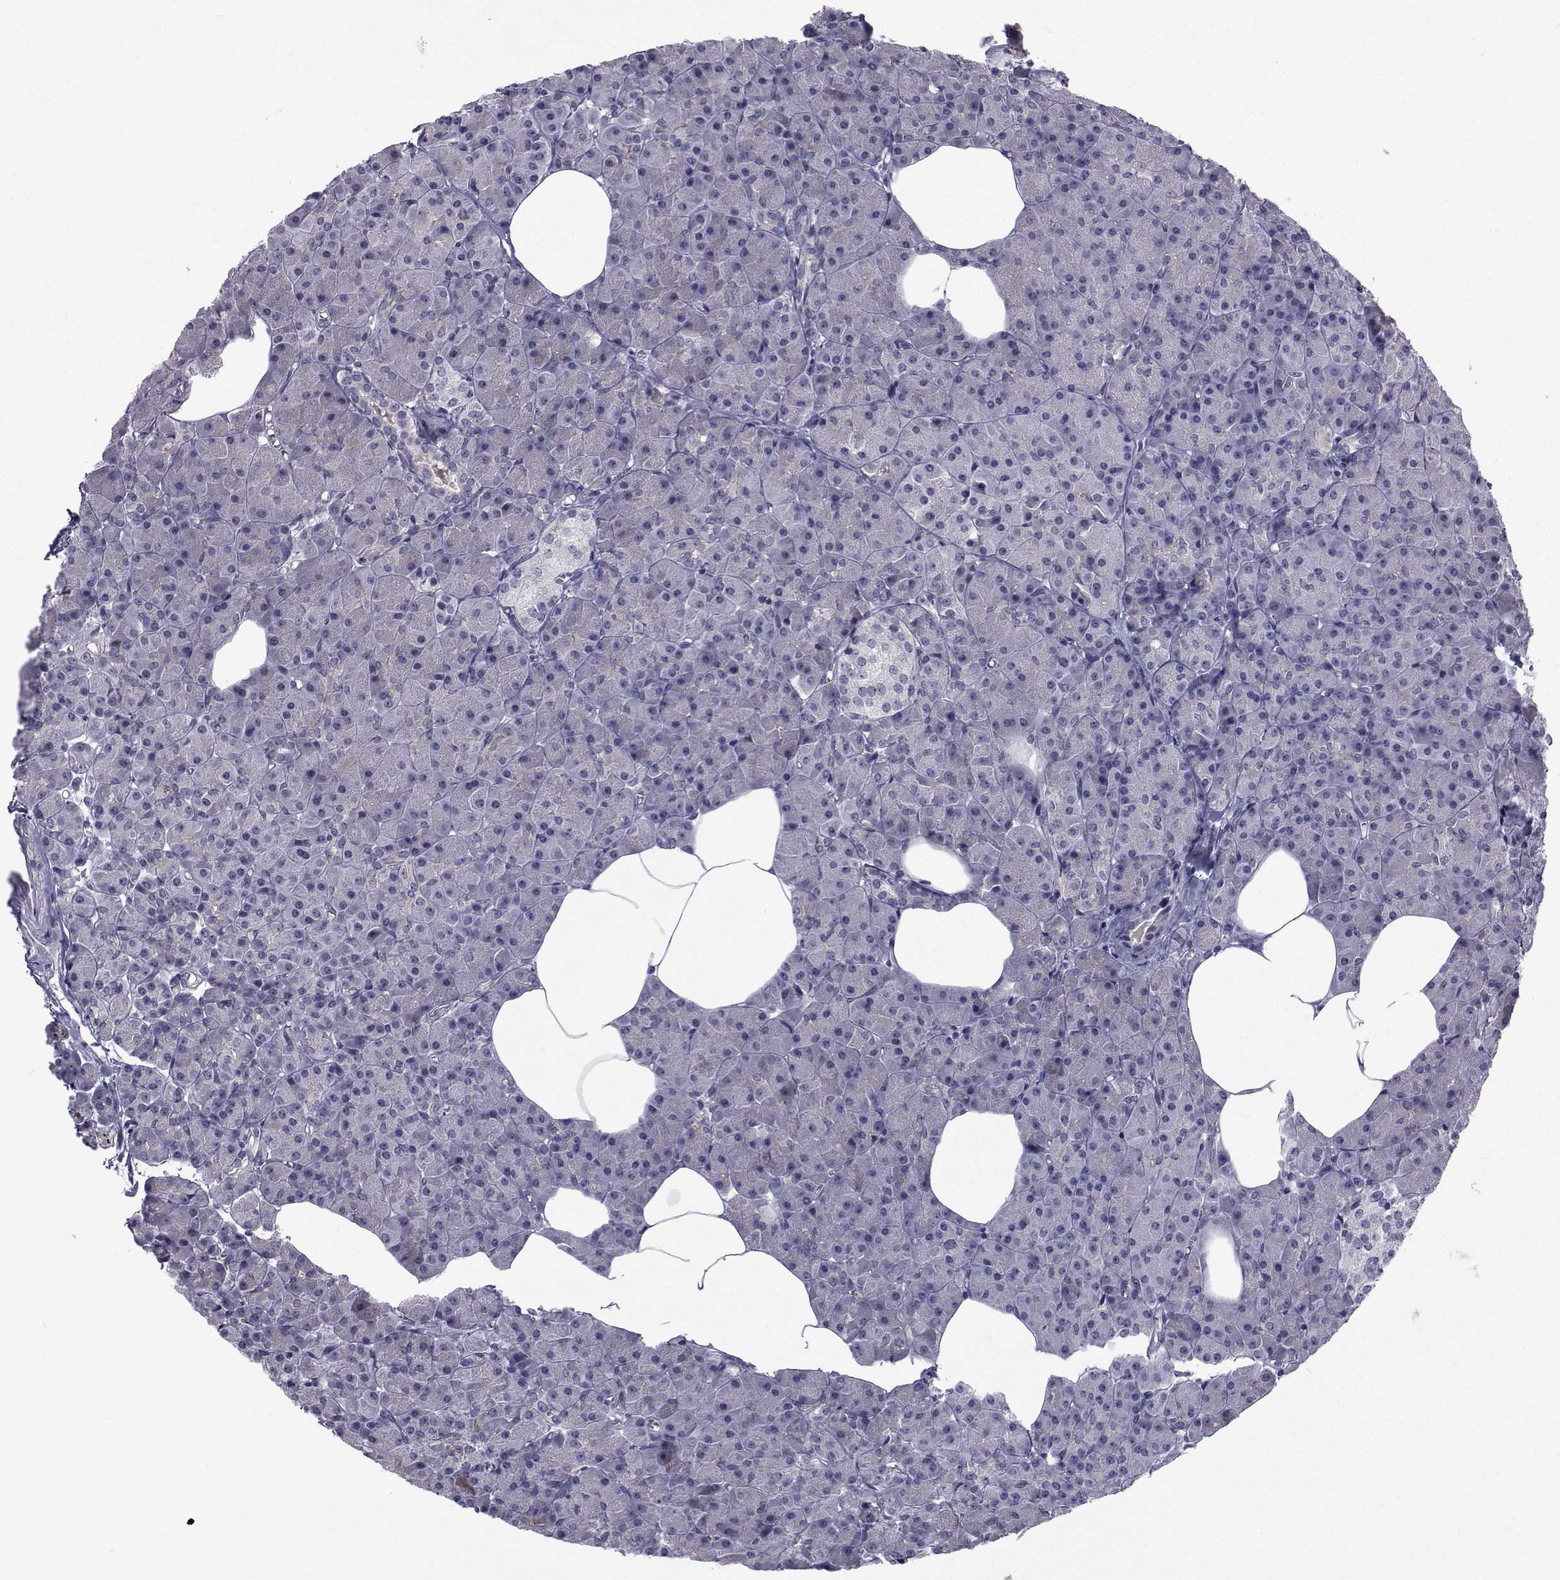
{"staining": {"intensity": "negative", "quantity": "none", "location": "none"}, "tissue": "pancreas", "cell_type": "Exocrine glandular cells", "image_type": "normal", "snomed": [{"axis": "morphology", "description": "Normal tissue, NOS"}, {"axis": "topography", "description": "Pancreas"}], "caption": "IHC image of benign pancreas stained for a protein (brown), which shows no expression in exocrine glandular cells. (DAB (3,3'-diaminobenzidine) immunohistochemistry, high magnification).", "gene": "SLC30A10", "patient": {"sex": "female", "age": 45}}